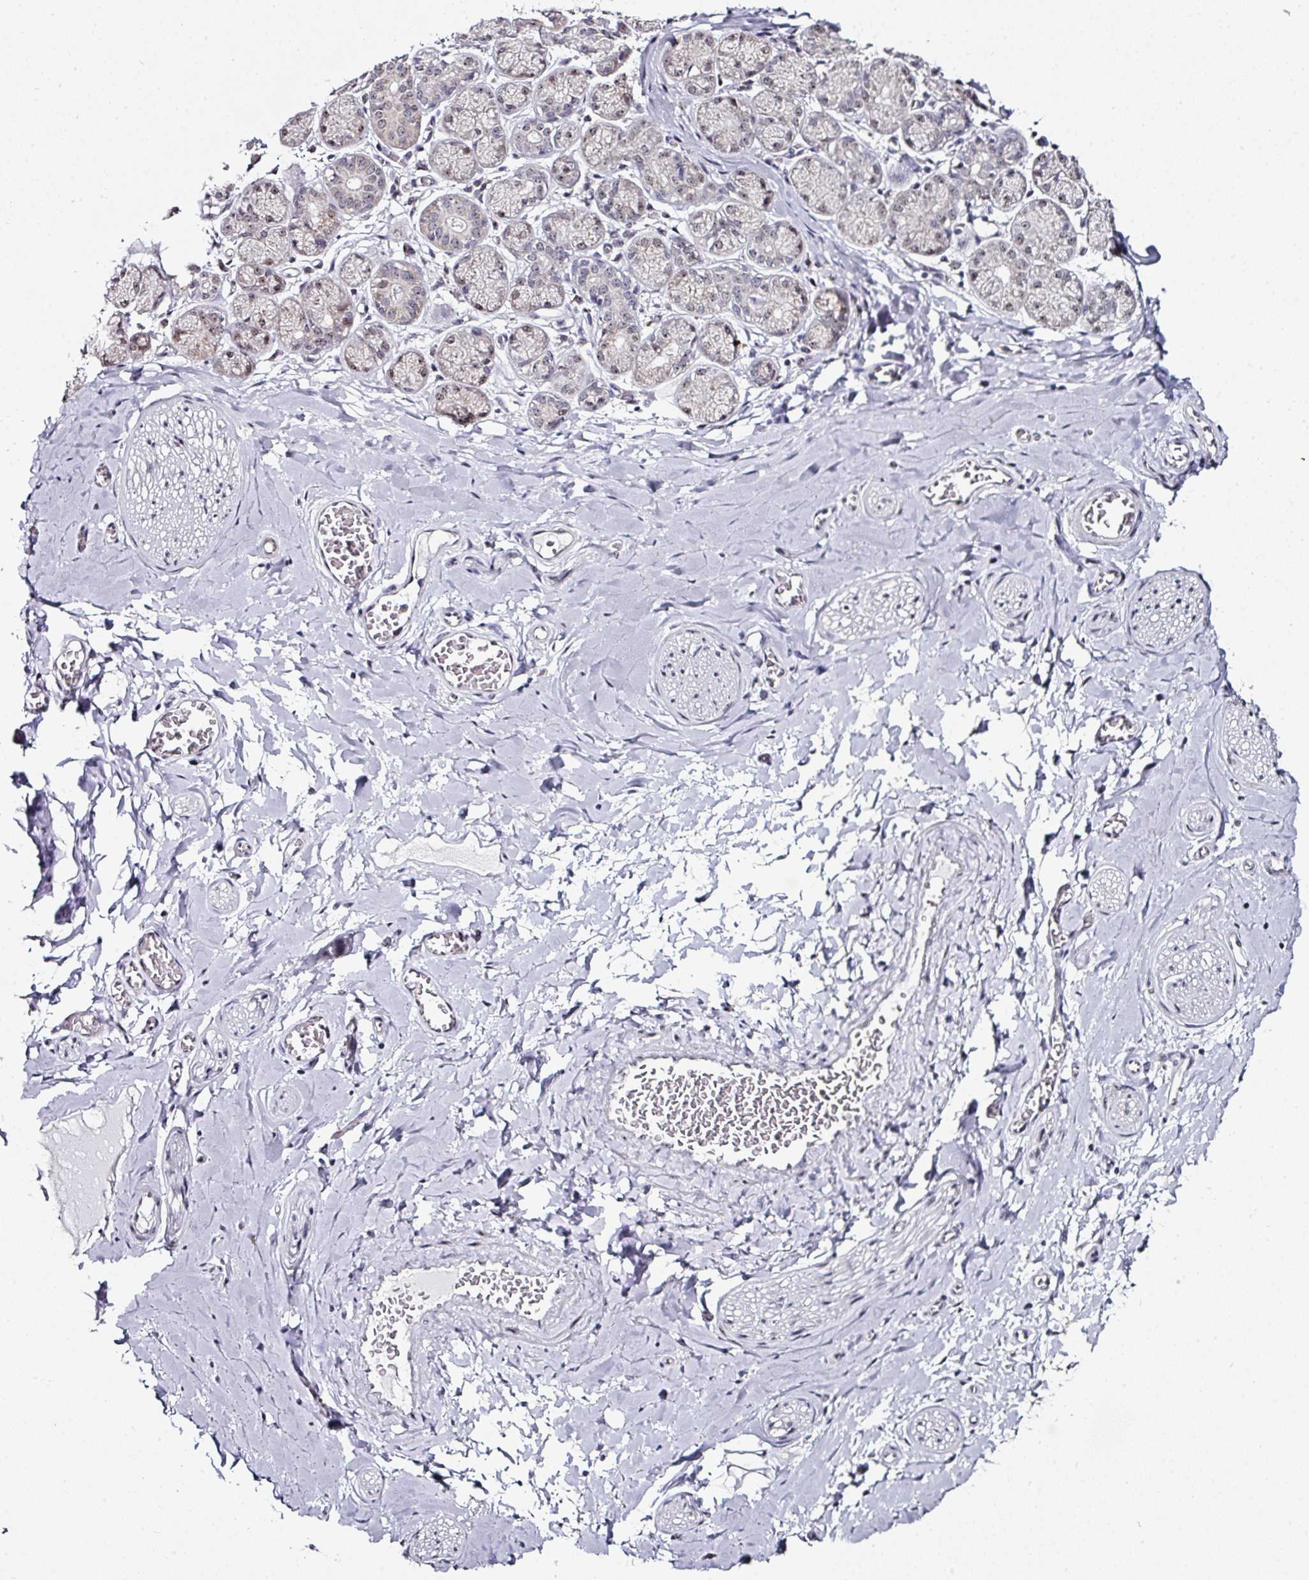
{"staining": {"intensity": "negative", "quantity": "none", "location": "none"}, "tissue": "adipose tissue", "cell_type": "Adipocytes", "image_type": "normal", "snomed": [{"axis": "morphology", "description": "Normal tissue, NOS"}, {"axis": "topography", "description": "Salivary gland"}, {"axis": "topography", "description": "Peripheral nerve tissue"}], "caption": "This is an IHC photomicrograph of benign human adipose tissue. There is no expression in adipocytes.", "gene": "NACC2", "patient": {"sex": "female", "age": 24}}